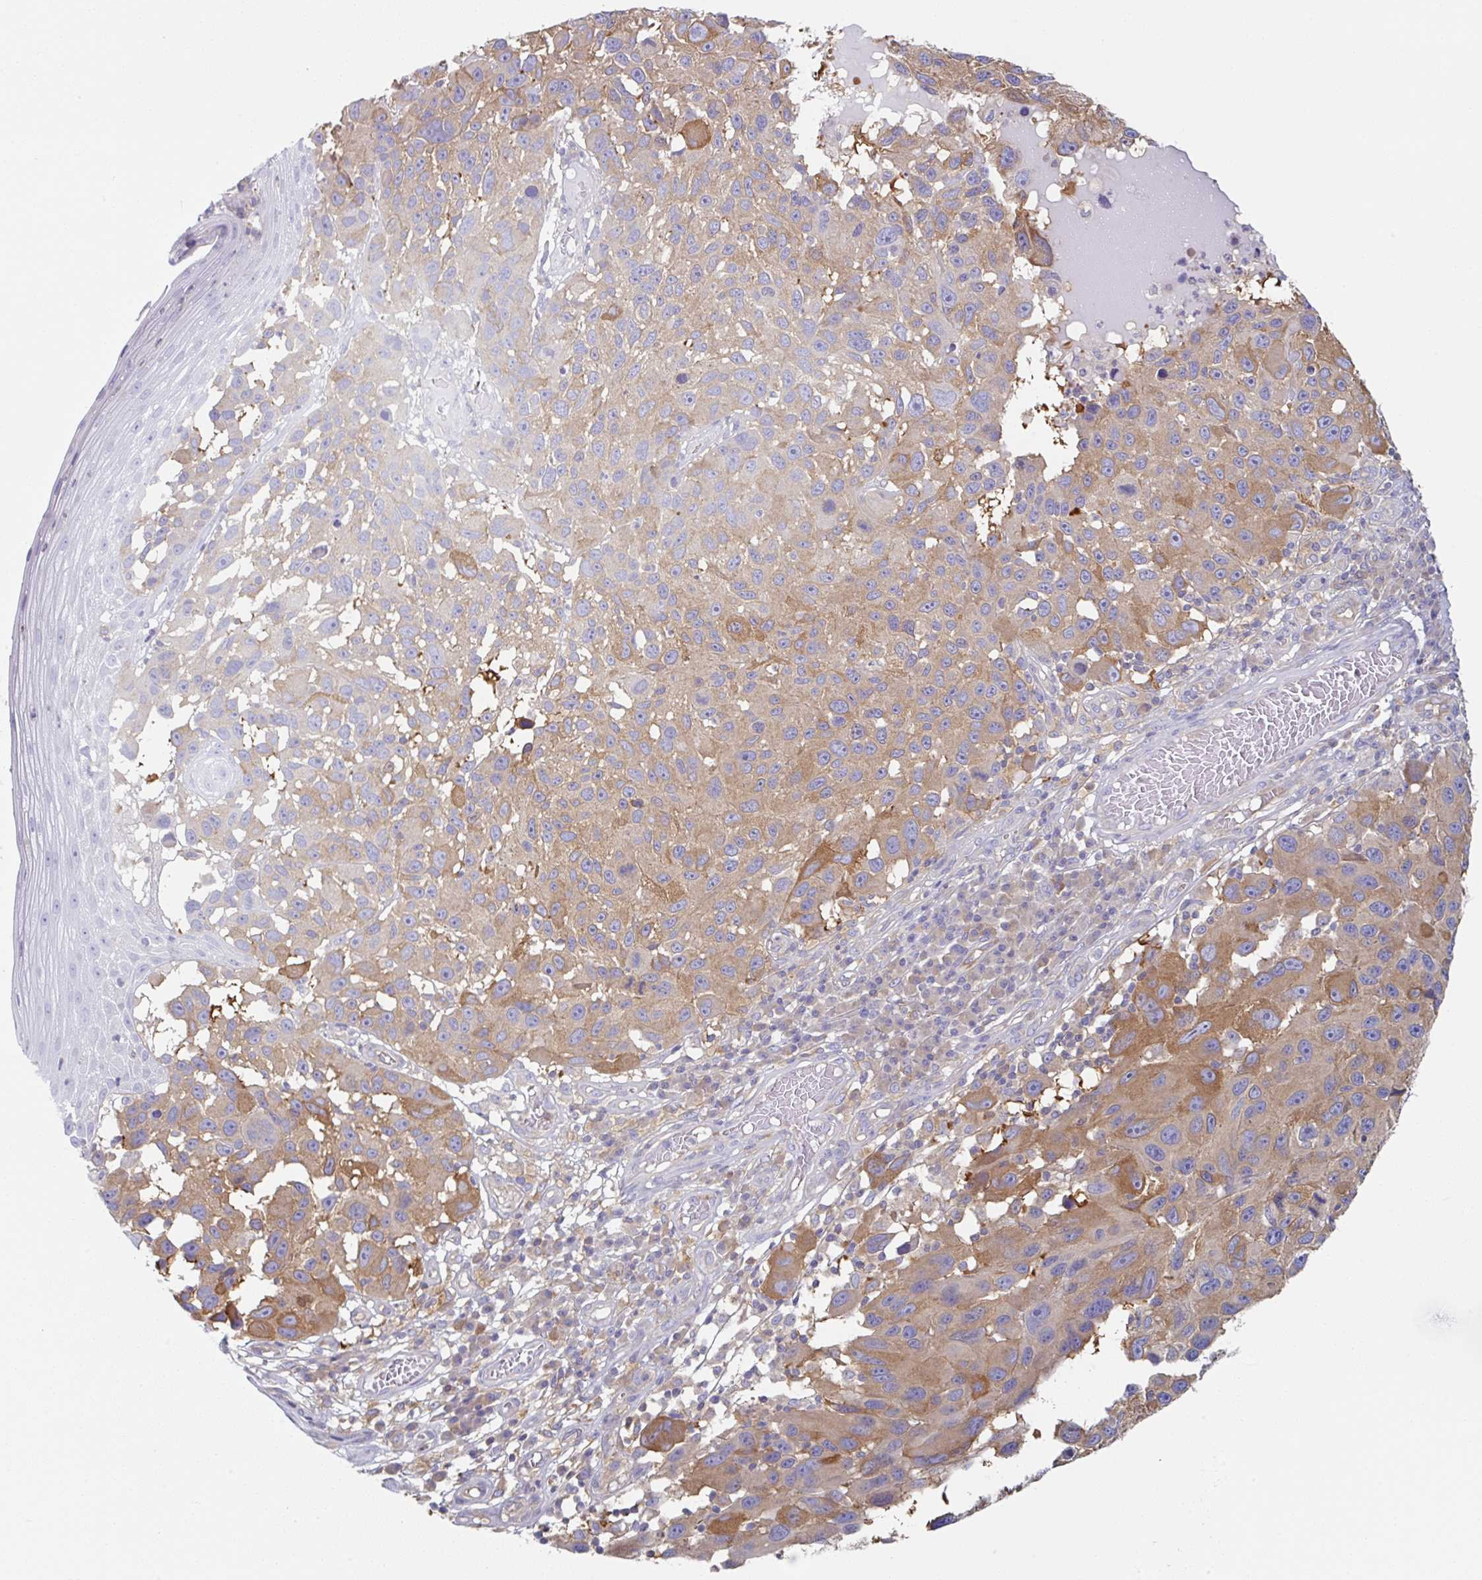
{"staining": {"intensity": "moderate", "quantity": "25%-75%", "location": "cytoplasmic/membranous"}, "tissue": "melanoma", "cell_type": "Tumor cells", "image_type": "cancer", "snomed": [{"axis": "morphology", "description": "Malignant melanoma, NOS"}, {"axis": "topography", "description": "Skin"}], "caption": "Protein analysis of melanoma tissue exhibits moderate cytoplasmic/membranous staining in approximately 25%-75% of tumor cells. The staining was performed using DAB, with brown indicating positive protein expression. Nuclei are stained blue with hematoxylin.", "gene": "AMPD2", "patient": {"sex": "male", "age": 53}}